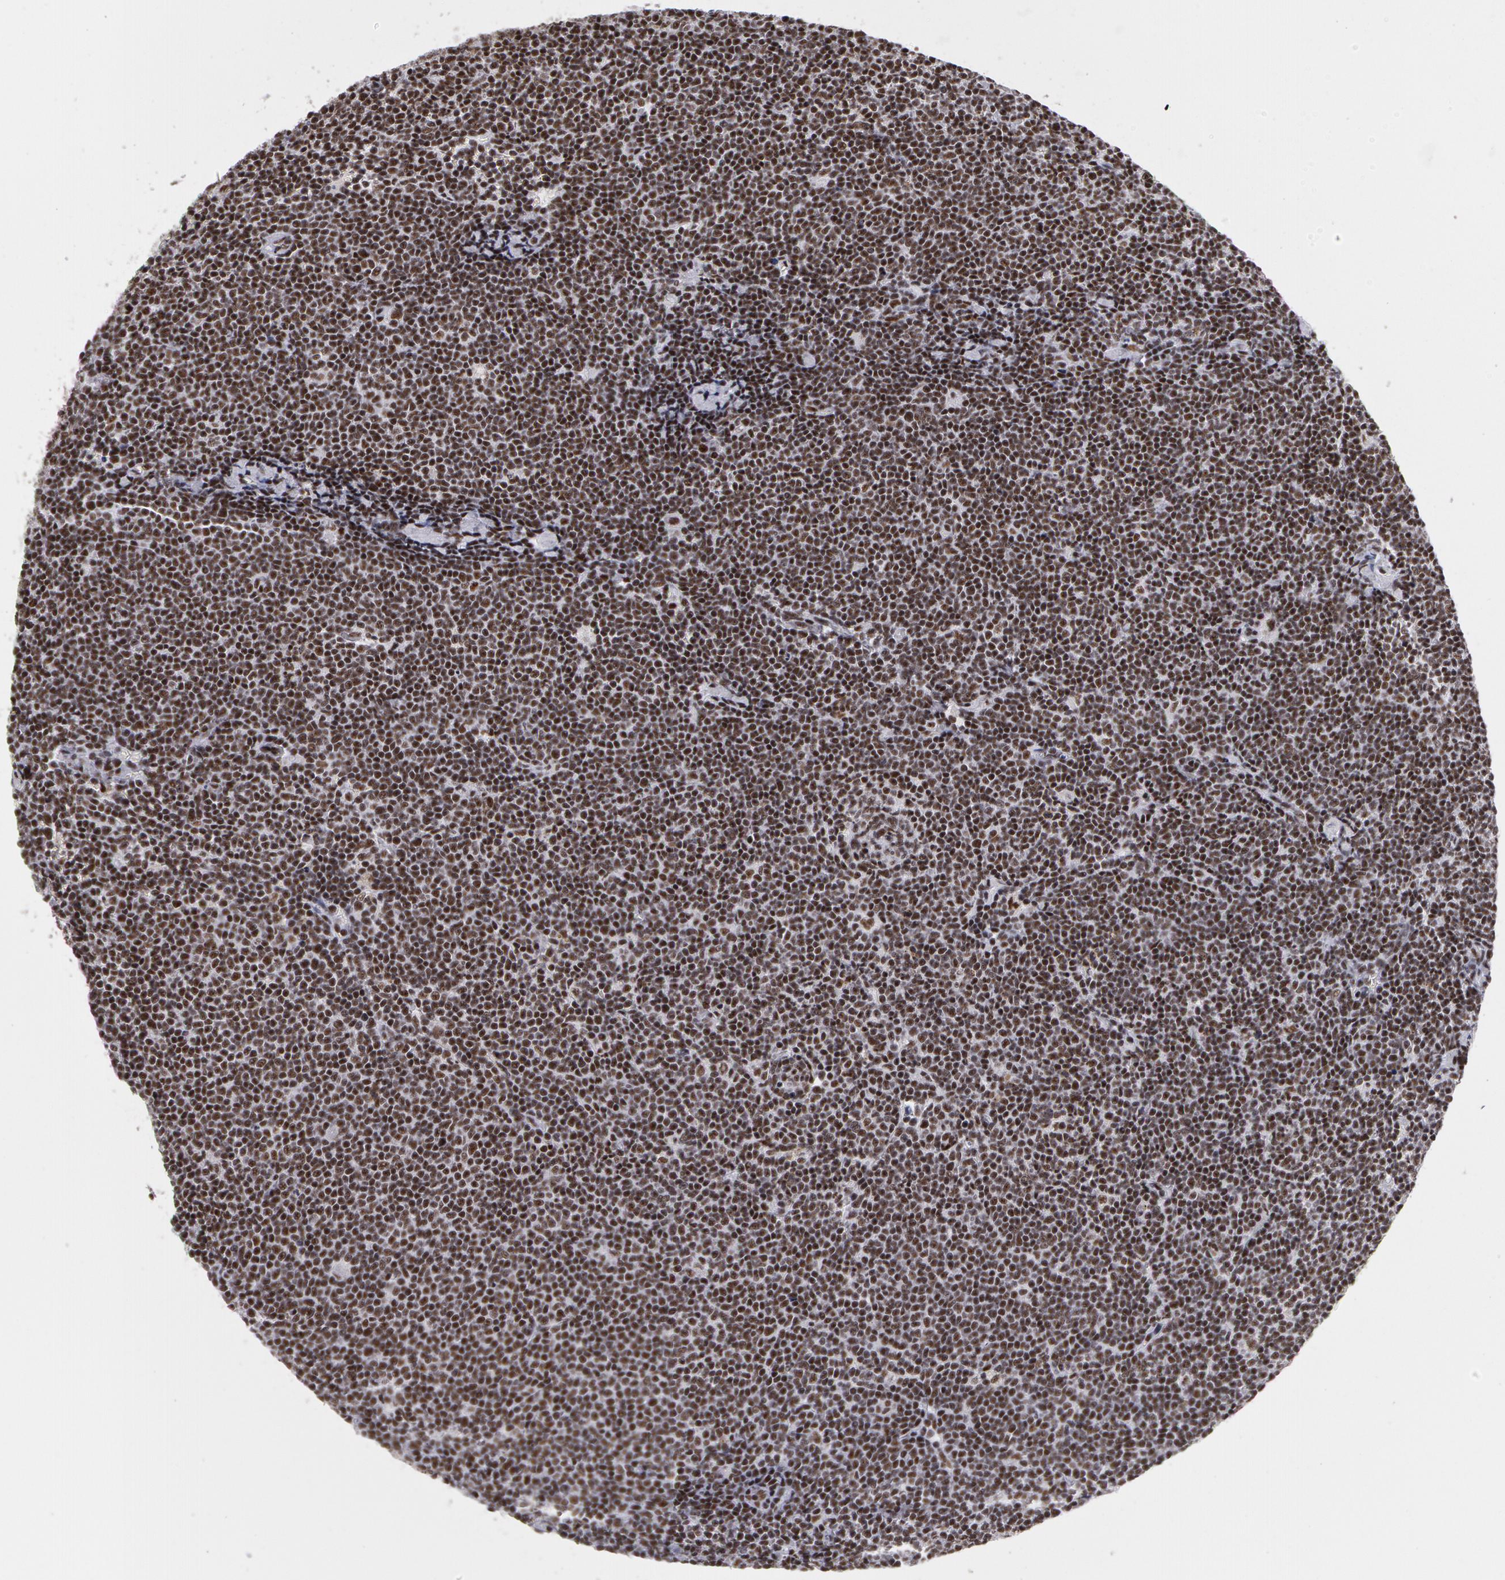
{"staining": {"intensity": "moderate", "quantity": ">75%", "location": "nuclear"}, "tissue": "lymphoma", "cell_type": "Tumor cells", "image_type": "cancer", "snomed": [{"axis": "morphology", "description": "Malignant lymphoma, non-Hodgkin's type, Low grade"}, {"axis": "topography", "description": "Lymph node"}], "caption": "High-magnification brightfield microscopy of lymphoma stained with DAB (3,3'-diaminobenzidine) (brown) and counterstained with hematoxylin (blue). tumor cells exhibit moderate nuclear positivity is present in about>75% of cells. (DAB (3,3'-diaminobenzidine) IHC with brightfield microscopy, high magnification).", "gene": "PNN", "patient": {"sex": "male", "age": 65}}